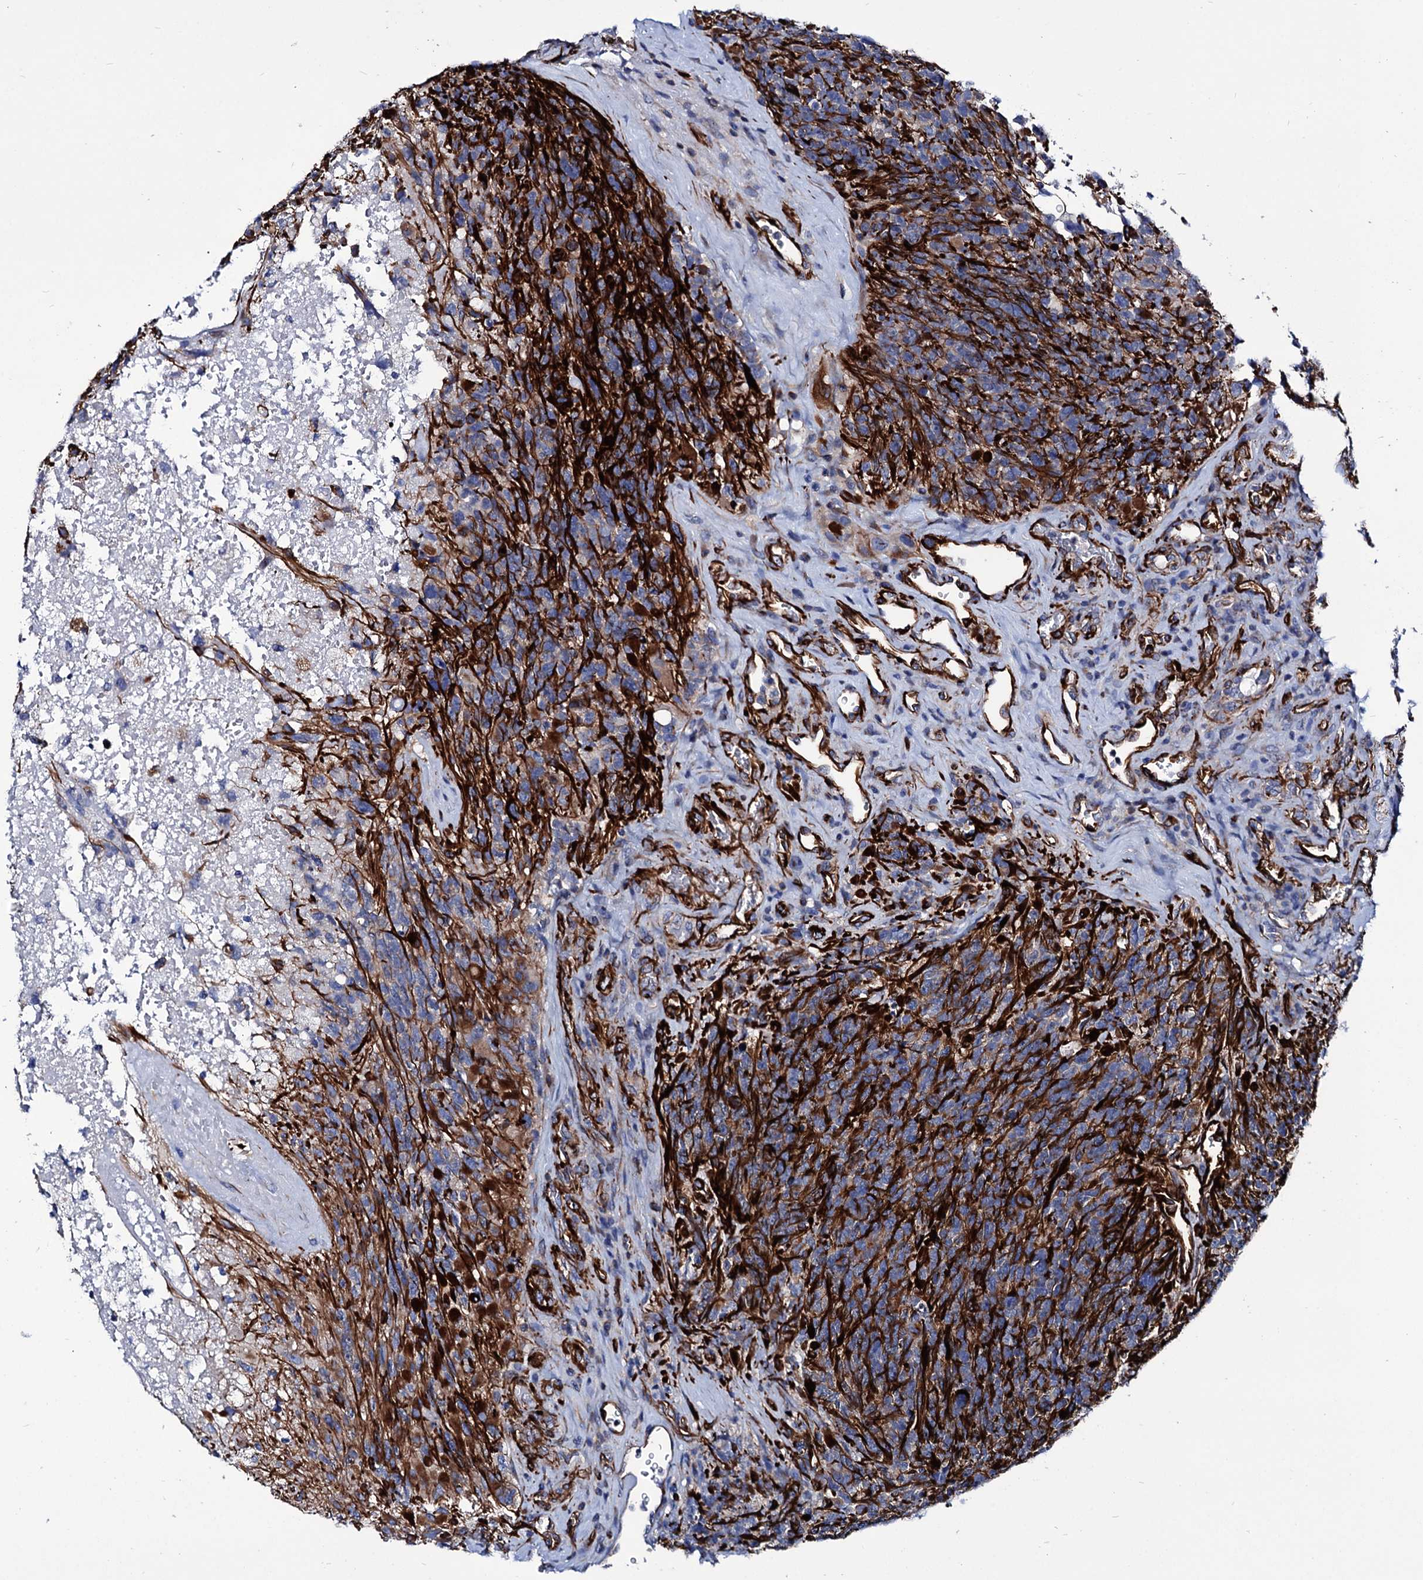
{"staining": {"intensity": "strong", "quantity": "<25%", "location": "cytoplasmic/membranous"}, "tissue": "glioma", "cell_type": "Tumor cells", "image_type": "cancer", "snomed": [{"axis": "morphology", "description": "Glioma, malignant, High grade"}, {"axis": "topography", "description": "Brain"}], "caption": "High-power microscopy captured an immunohistochemistry (IHC) histopathology image of glioma, revealing strong cytoplasmic/membranous staining in about <25% of tumor cells.", "gene": "AXL", "patient": {"sex": "male", "age": 76}}